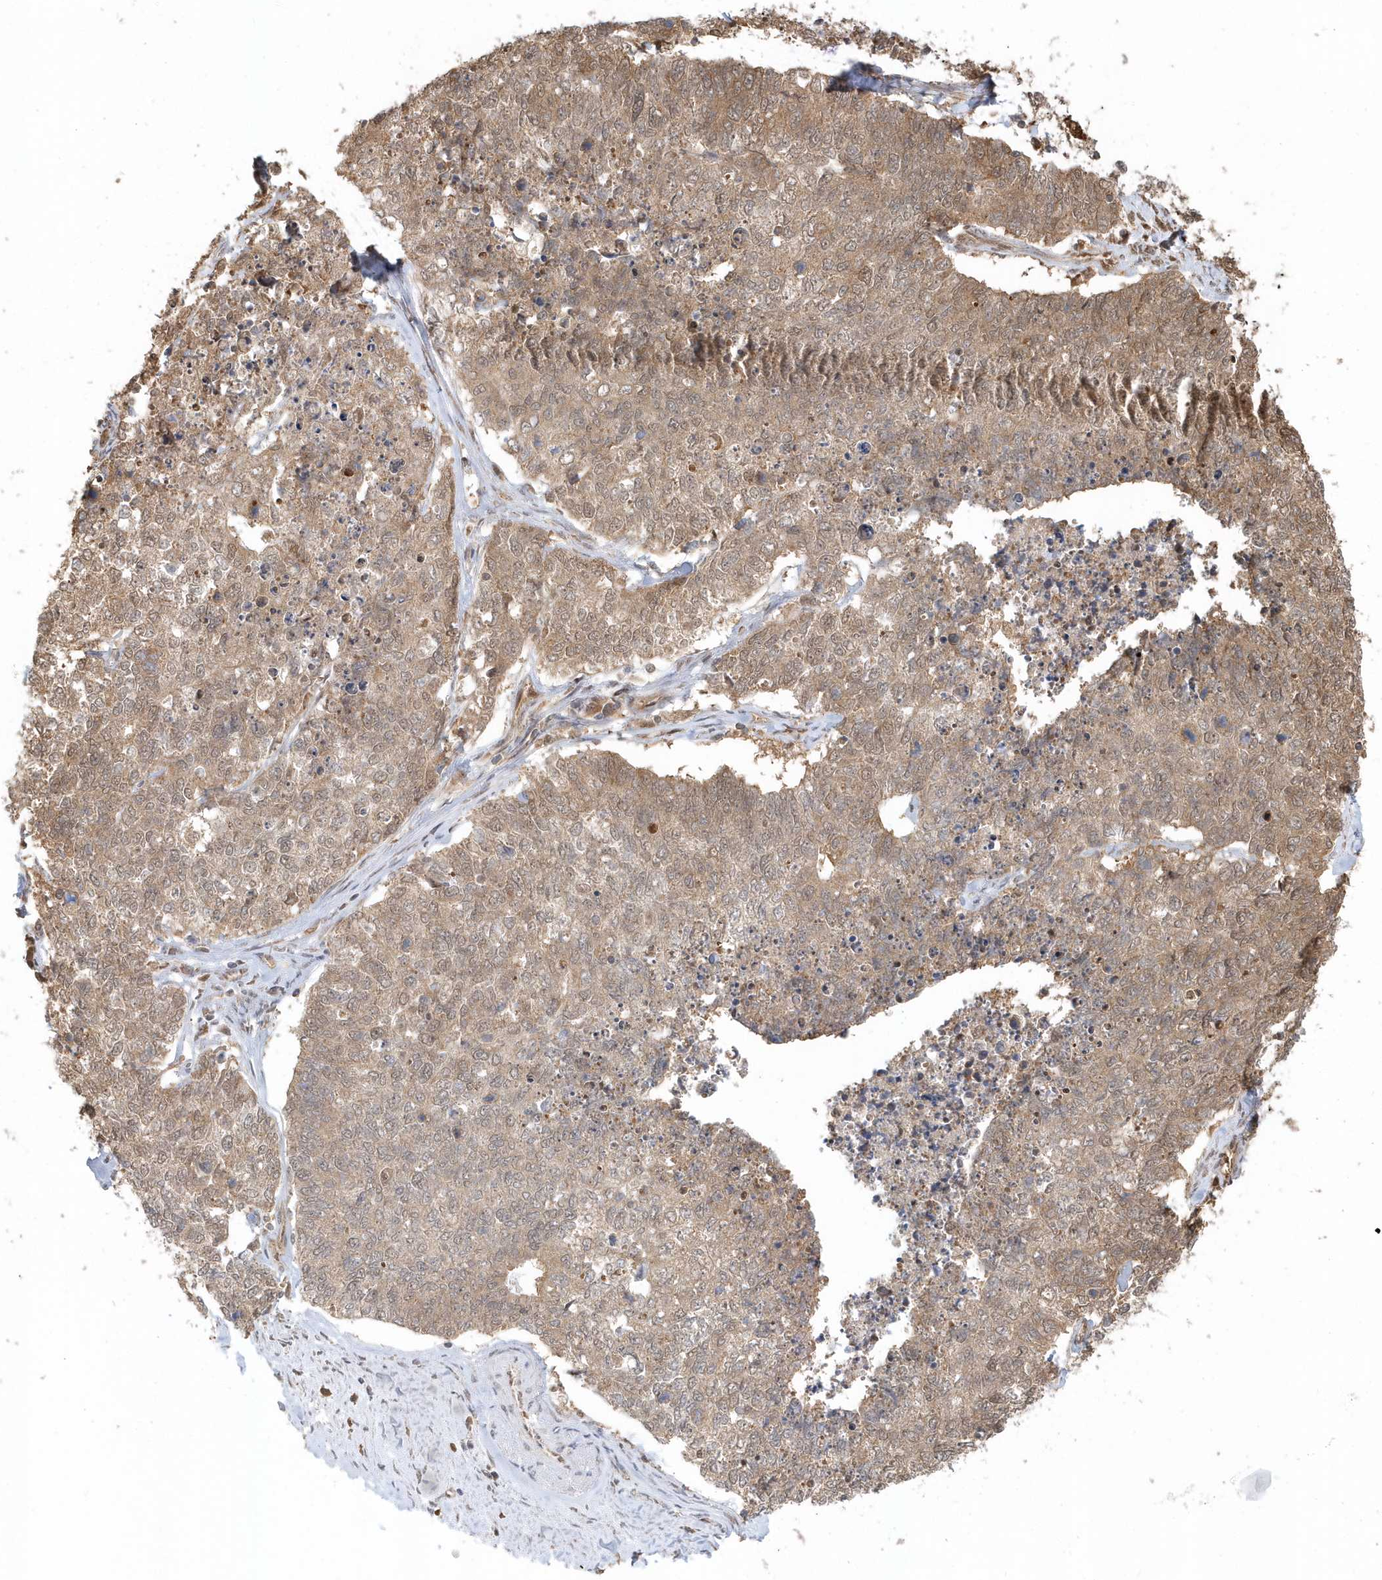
{"staining": {"intensity": "weak", "quantity": ">75%", "location": "cytoplasmic/membranous,nuclear"}, "tissue": "cervical cancer", "cell_type": "Tumor cells", "image_type": "cancer", "snomed": [{"axis": "morphology", "description": "Squamous cell carcinoma, NOS"}, {"axis": "topography", "description": "Cervix"}], "caption": "Cervical cancer stained for a protein (brown) shows weak cytoplasmic/membranous and nuclear positive expression in approximately >75% of tumor cells.", "gene": "PSMD6", "patient": {"sex": "female", "age": 63}}